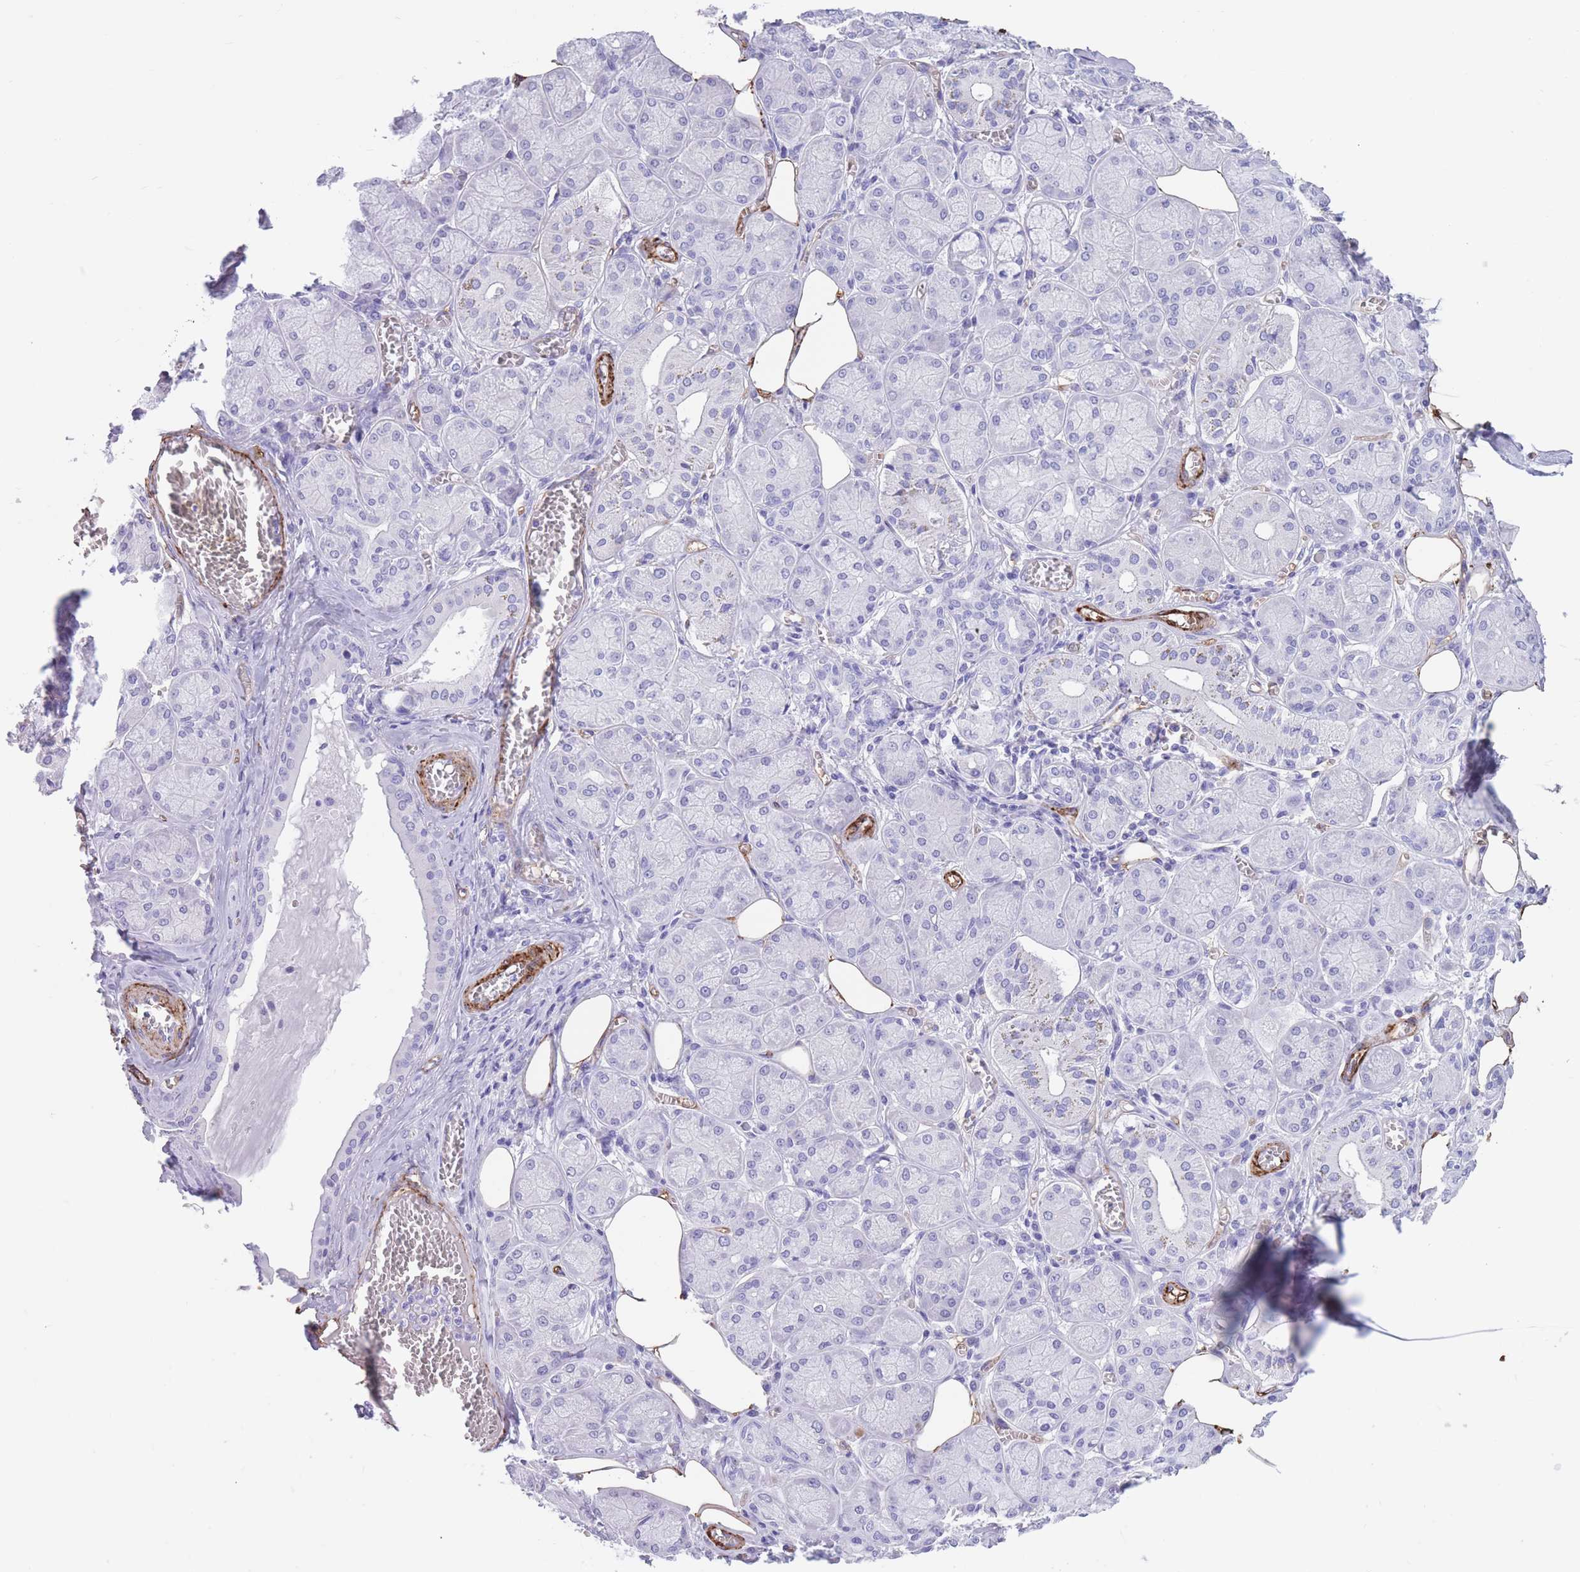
{"staining": {"intensity": "weak", "quantity": "<25%", "location": "cytoplasmic/membranous"}, "tissue": "salivary gland", "cell_type": "Glandular cells", "image_type": "normal", "snomed": [{"axis": "morphology", "description": "Normal tissue, NOS"}, {"axis": "topography", "description": "Salivary gland"}], "caption": "High power microscopy histopathology image of an IHC photomicrograph of benign salivary gland, revealing no significant positivity in glandular cells. (Stains: DAB (3,3'-diaminobenzidine) immunohistochemistry with hematoxylin counter stain, Microscopy: brightfield microscopy at high magnification).", "gene": "DPYD", "patient": {"sex": "male", "age": 74}}